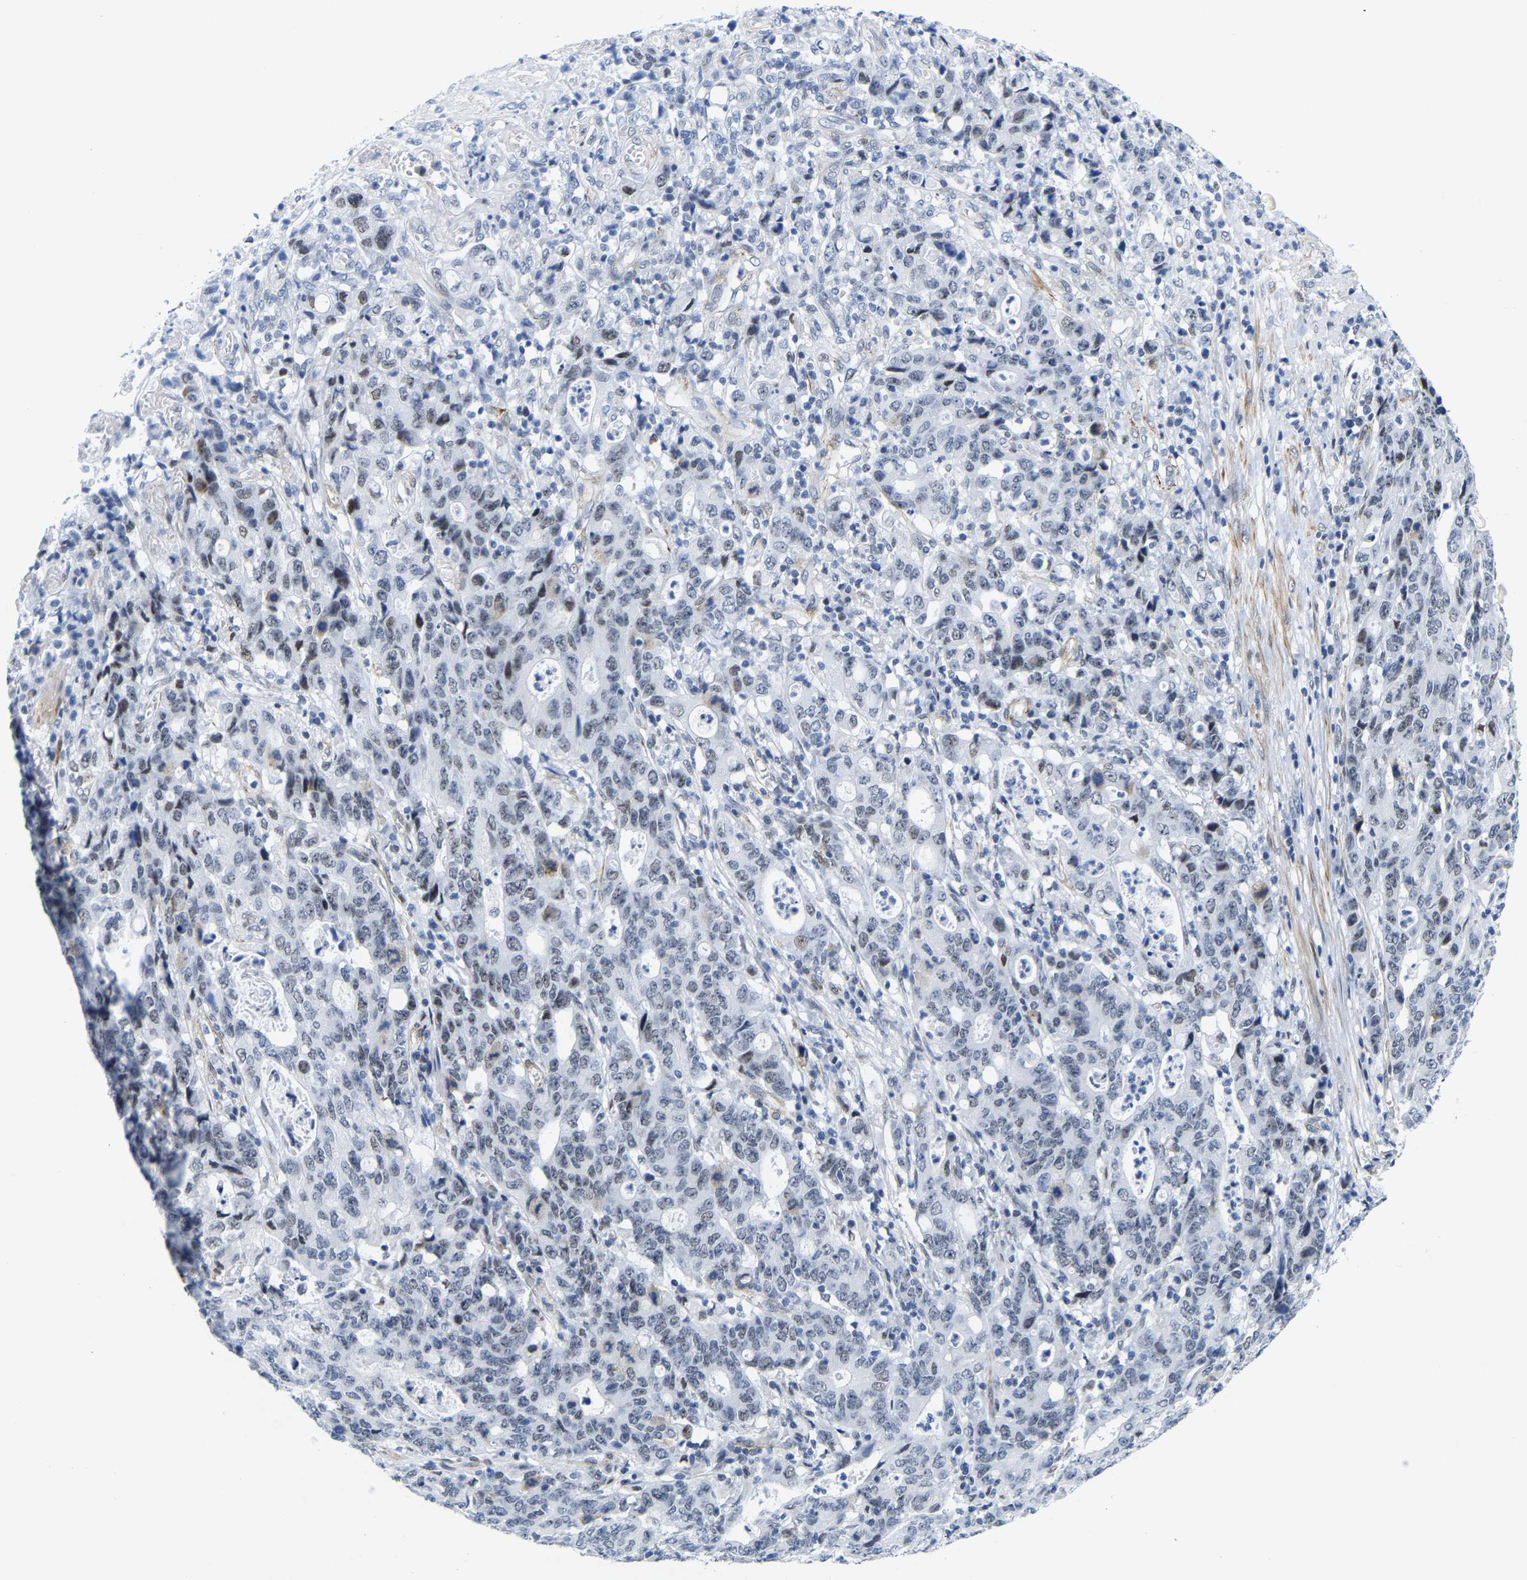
{"staining": {"intensity": "weak", "quantity": "<25%", "location": "nuclear"}, "tissue": "stomach cancer", "cell_type": "Tumor cells", "image_type": "cancer", "snomed": [{"axis": "morphology", "description": "Adenocarcinoma, NOS"}, {"axis": "topography", "description": "Stomach, upper"}], "caption": "IHC of human stomach cancer (adenocarcinoma) reveals no staining in tumor cells.", "gene": "FAM180A", "patient": {"sex": "male", "age": 69}}